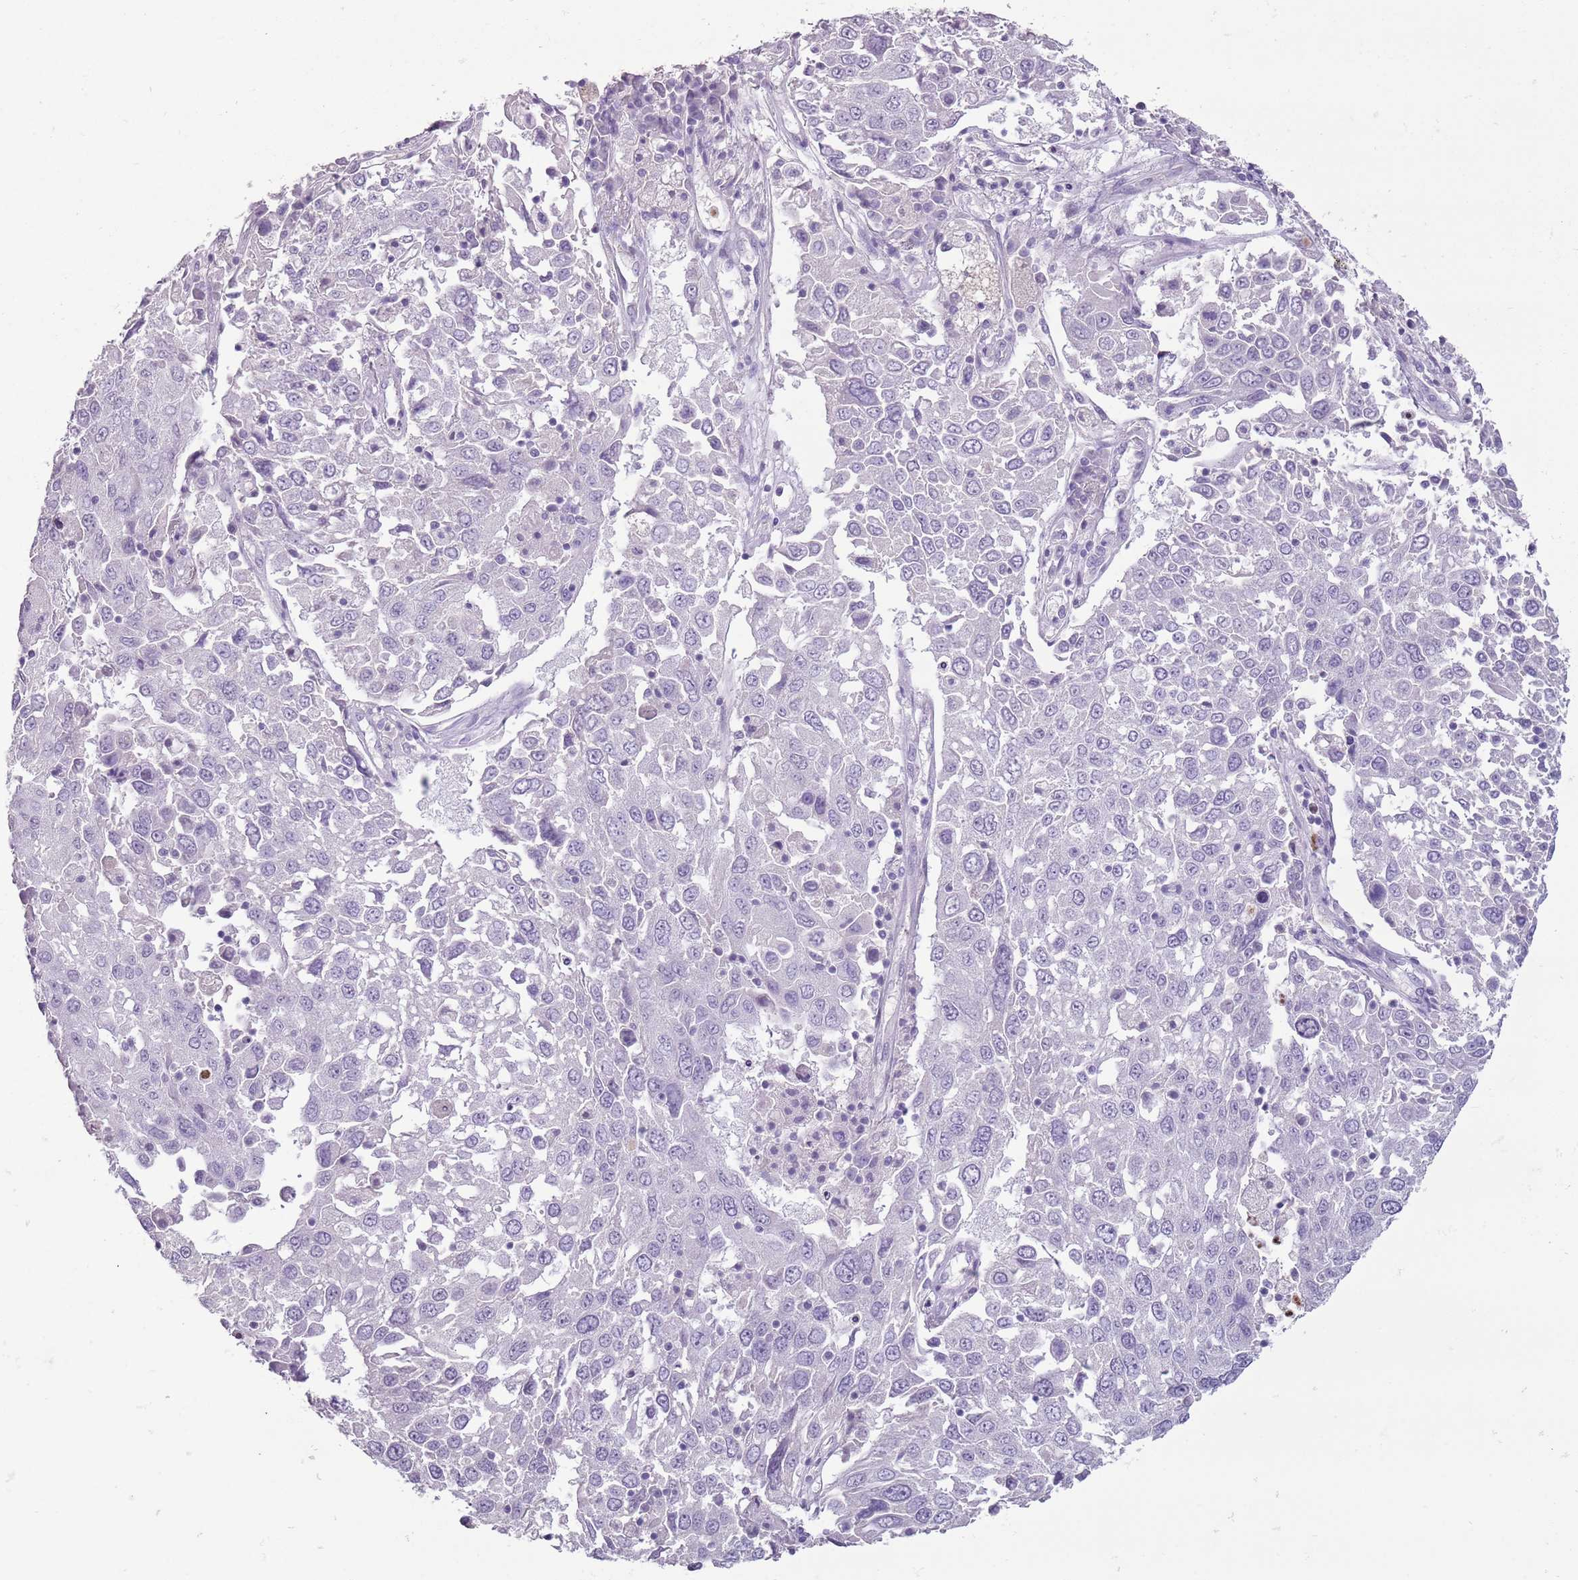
{"staining": {"intensity": "negative", "quantity": "none", "location": "none"}, "tissue": "lung cancer", "cell_type": "Tumor cells", "image_type": "cancer", "snomed": [{"axis": "morphology", "description": "Squamous cell carcinoma, NOS"}, {"axis": "topography", "description": "Lung"}], "caption": "Protein analysis of lung cancer exhibits no significant expression in tumor cells.", "gene": "CELF6", "patient": {"sex": "male", "age": 65}}